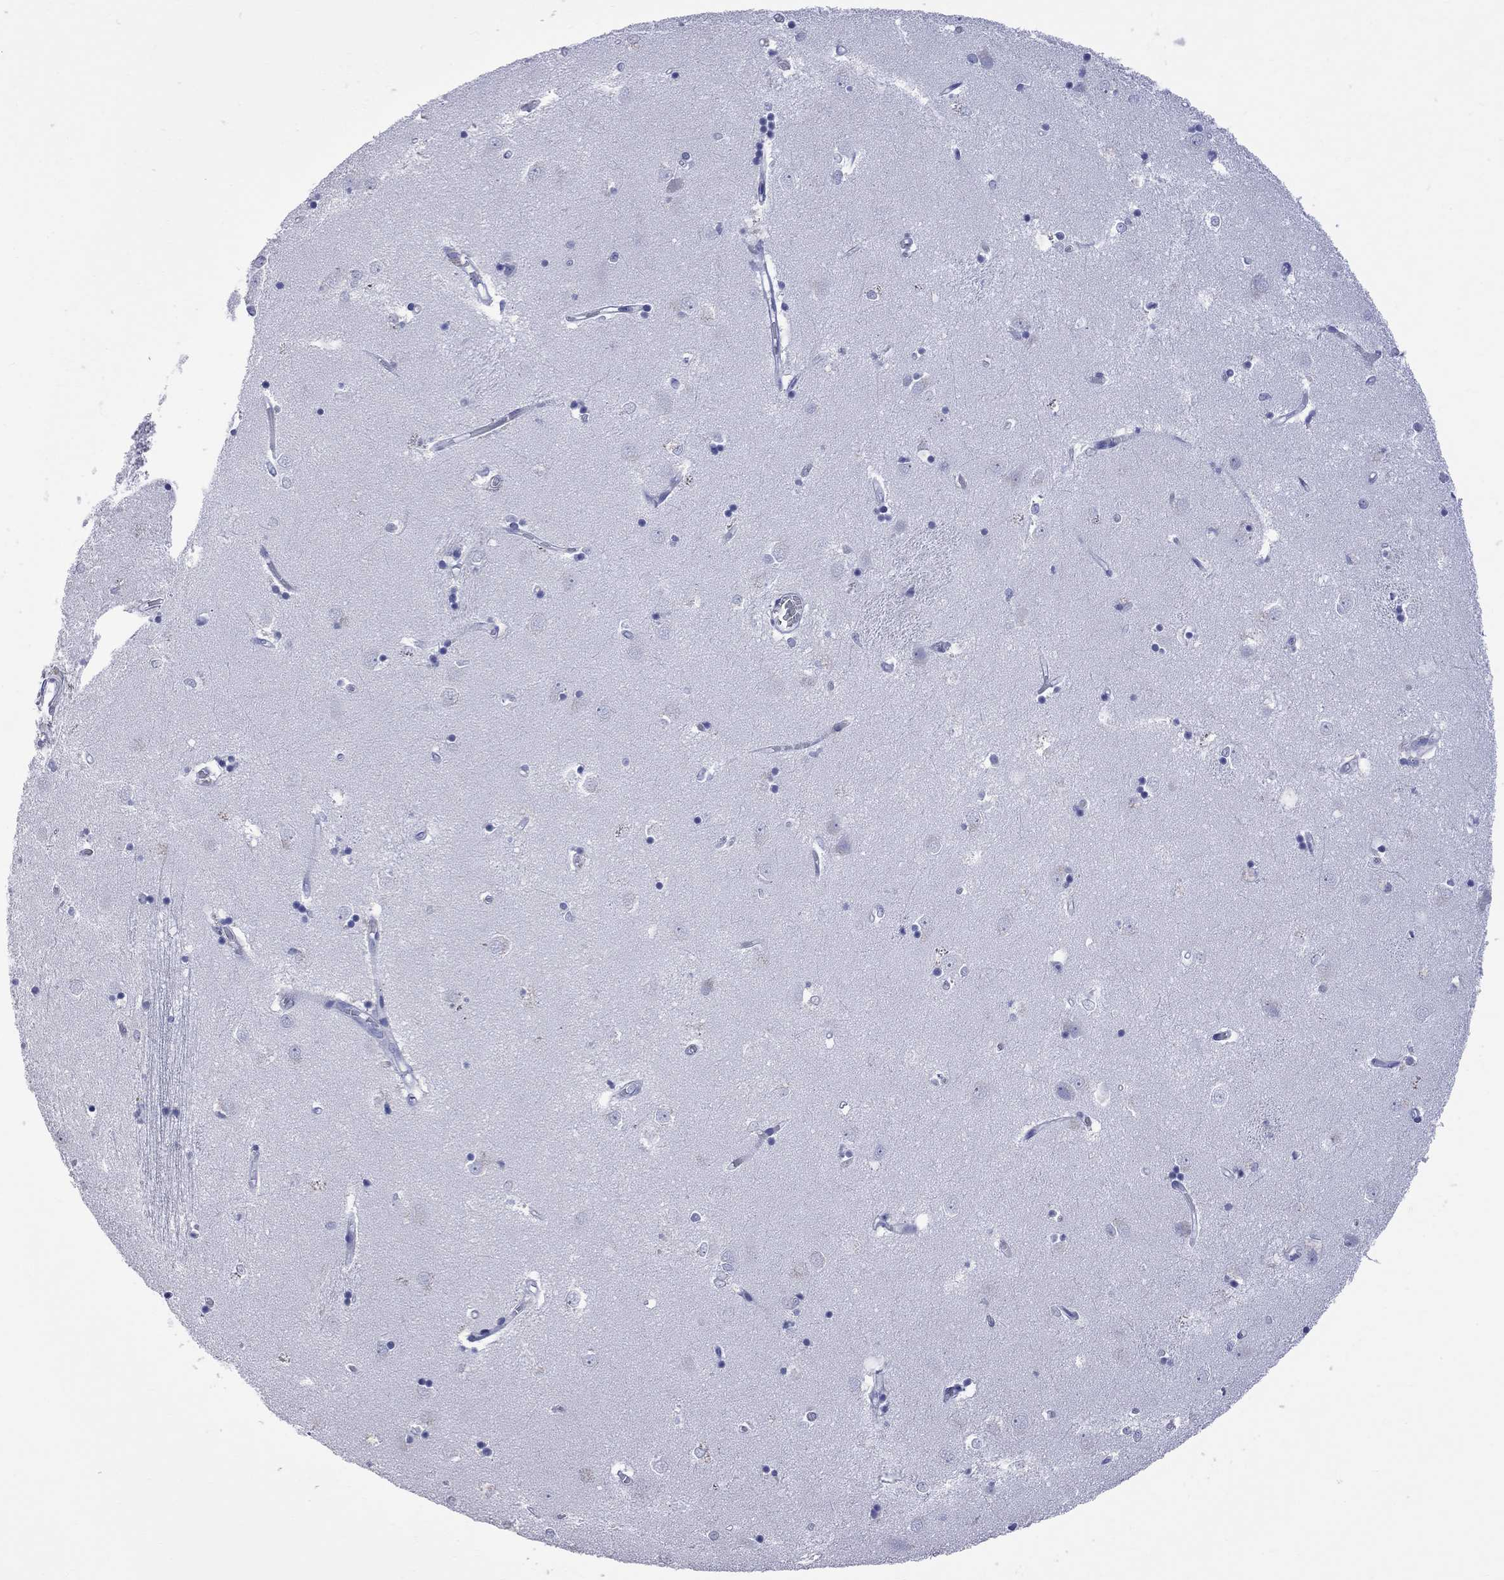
{"staining": {"intensity": "negative", "quantity": "none", "location": "none"}, "tissue": "caudate", "cell_type": "Glial cells", "image_type": "normal", "snomed": [{"axis": "morphology", "description": "Normal tissue, NOS"}, {"axis": "topography", "description": "Lateral ventricle wall"}], "caption": "This is a photomicrograph of immunohistochemistry (IHC) staining of unremarkable caudate, which shows no expression in glial cells.", "gene": "BPIFB1", "patient": {"sex": "male", "age": 54}}